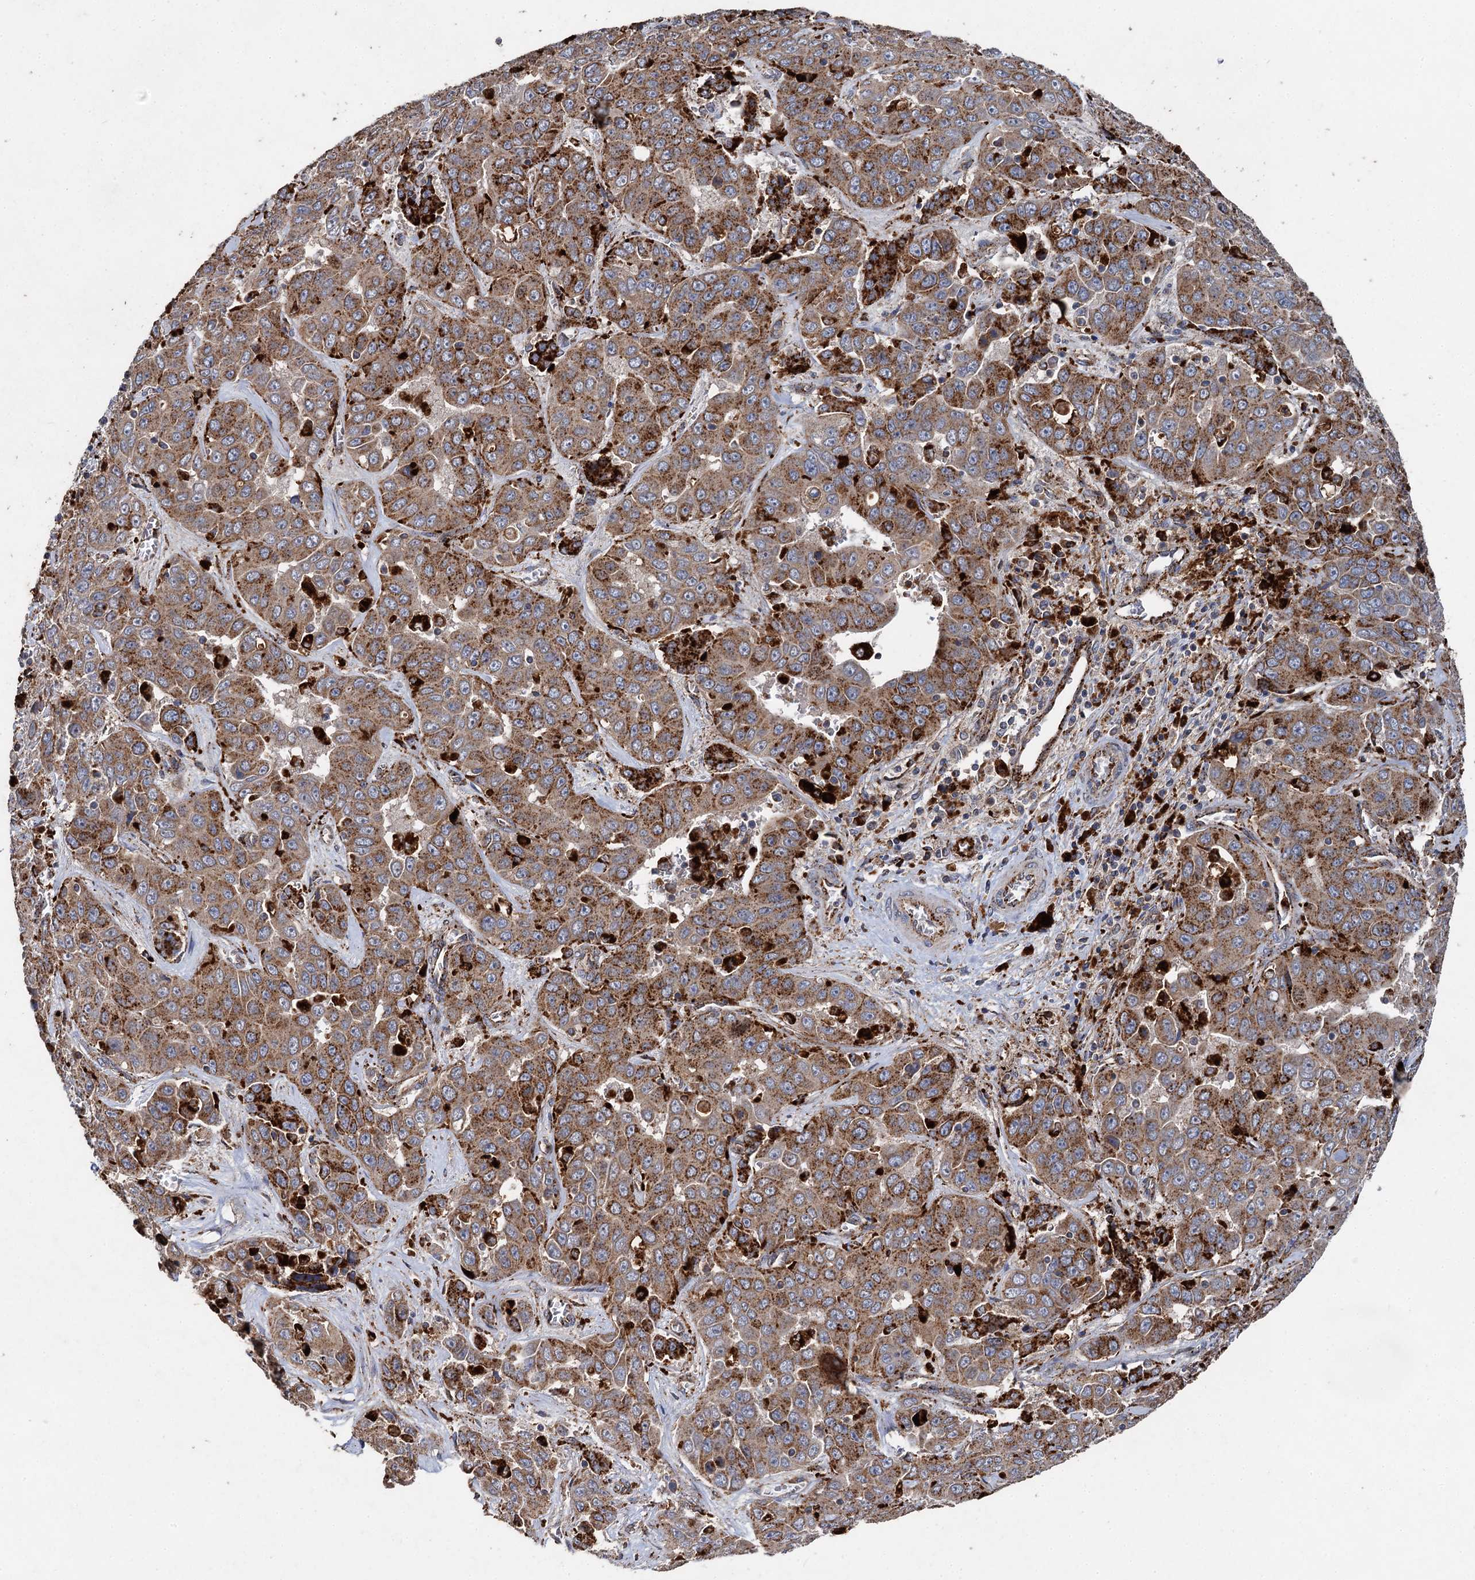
{"staining": {"intensity": "strong", "quantity": "25%-75%", "location": "cytoplasmic/membranous"}, "tissue": "liver cancer", "cell_type": "Tumor cells", "image_type": "cancer", "snomed": [{"axis": "morphology", "description": "Cholangiocarcinoma"}, {"axis": "topography", "description": "Liver"}], "caption": "High-magnification brightfield microscopy of liver cancer stained with DAB (brown) and counterstained with hematoxylin (blue). tumor cells exhibit strong cytoplasmic/membranous positivity is present in approximately25%-75% of cells.", "gene": "GBA1", "patient": {"sex": "female", "age": 52}}